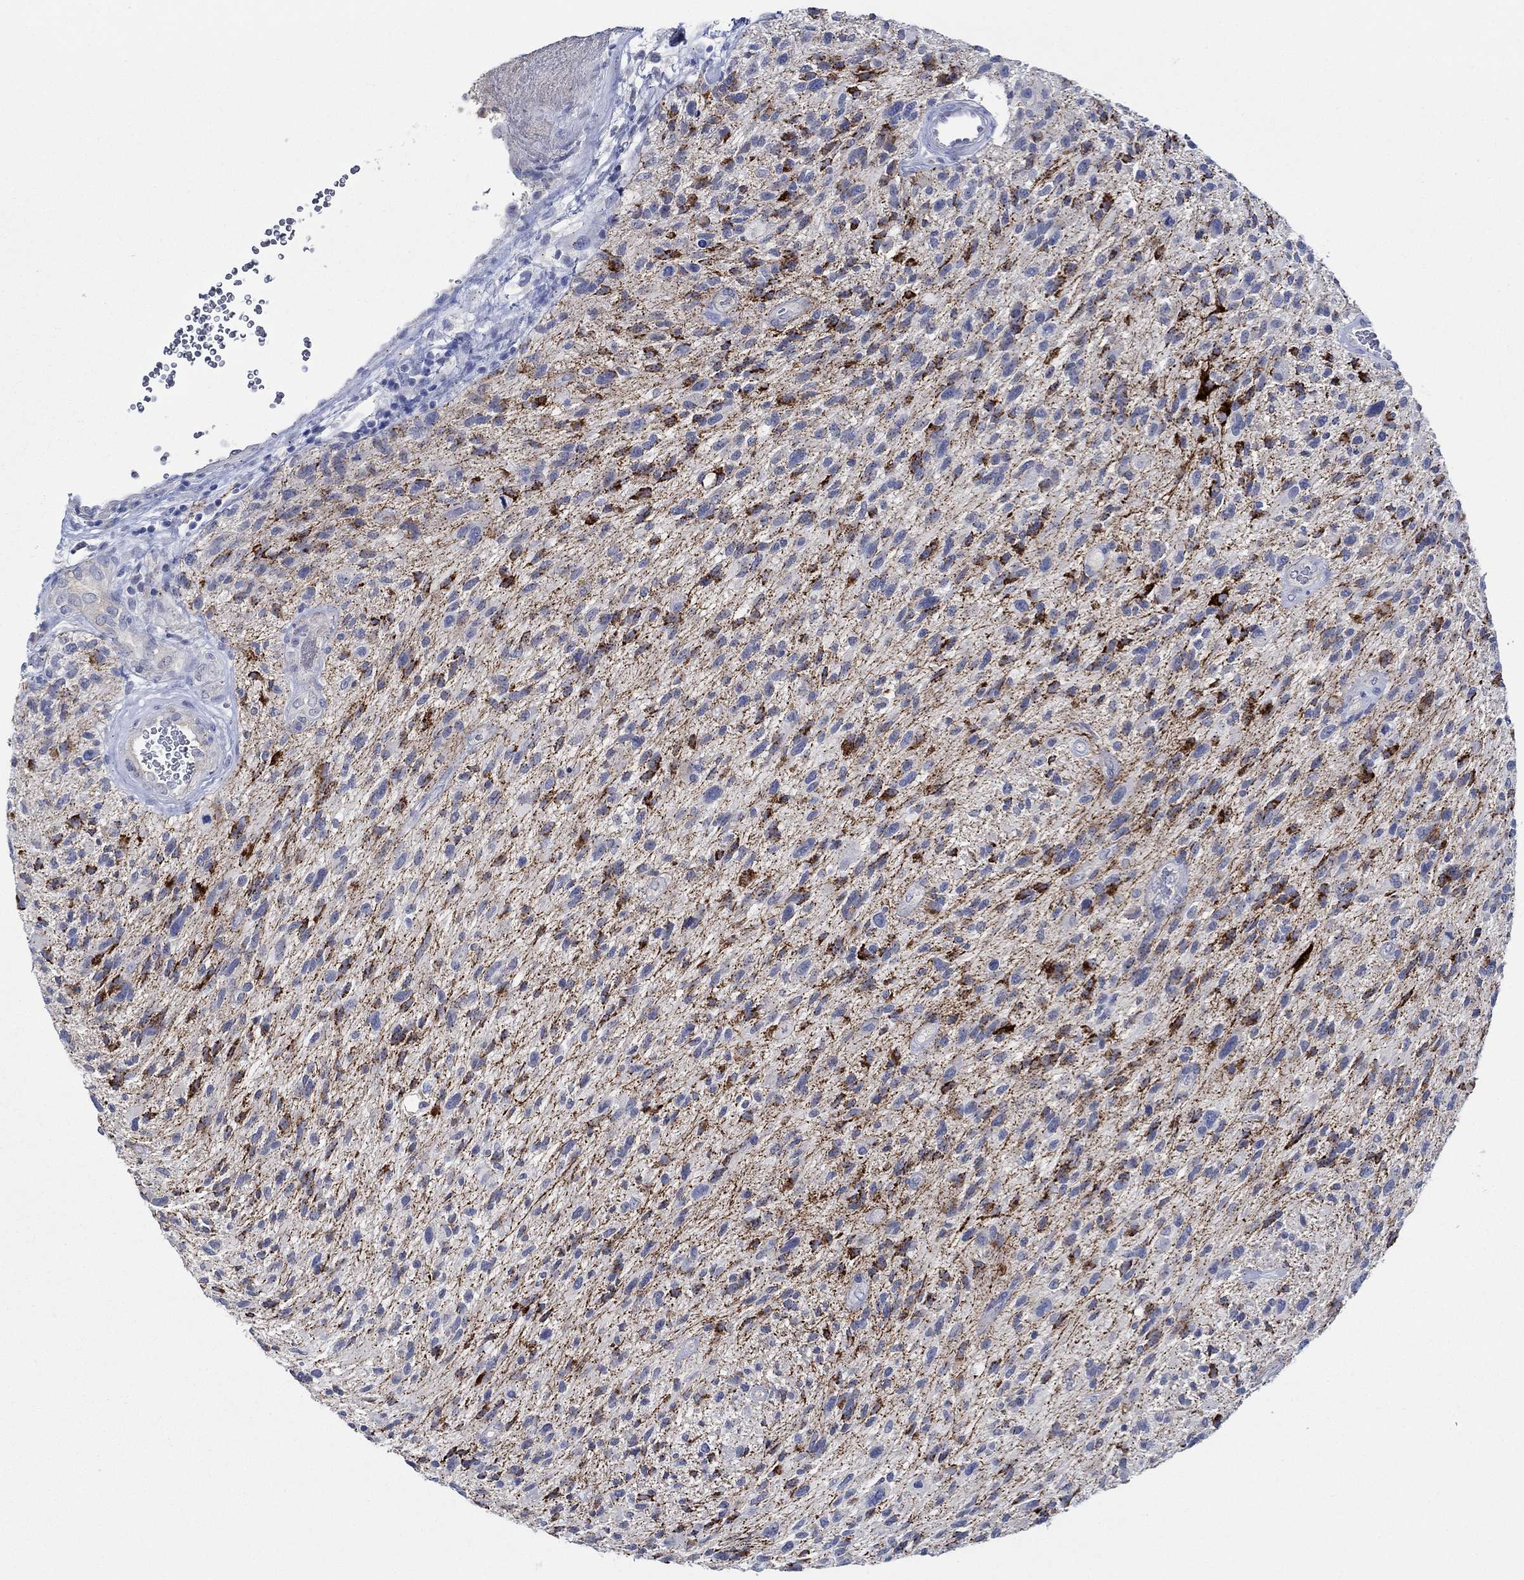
{"staining": {"intensity": "strong", "quantity": "25%-75%", "location": "cytoplasmic/membranous"}, "tissue": "glioma", "cell_type": "Tumor cells", "image_type": "cancer", "snomed": [{"axis": "morphology", "description": "Glioma, malignant, High grade"}, {"axis": "topography", "description": "Brain"}], "caption": "Immunohistochemistry (IHC) micrograph of glioma stained for a protein (brown), which displays high levels of strong cytoplasmic/membranous expression in approximately 25%-75% of tumor cells.", "gene": "CPM", "patient": {"sex": "male", "age": 47}}